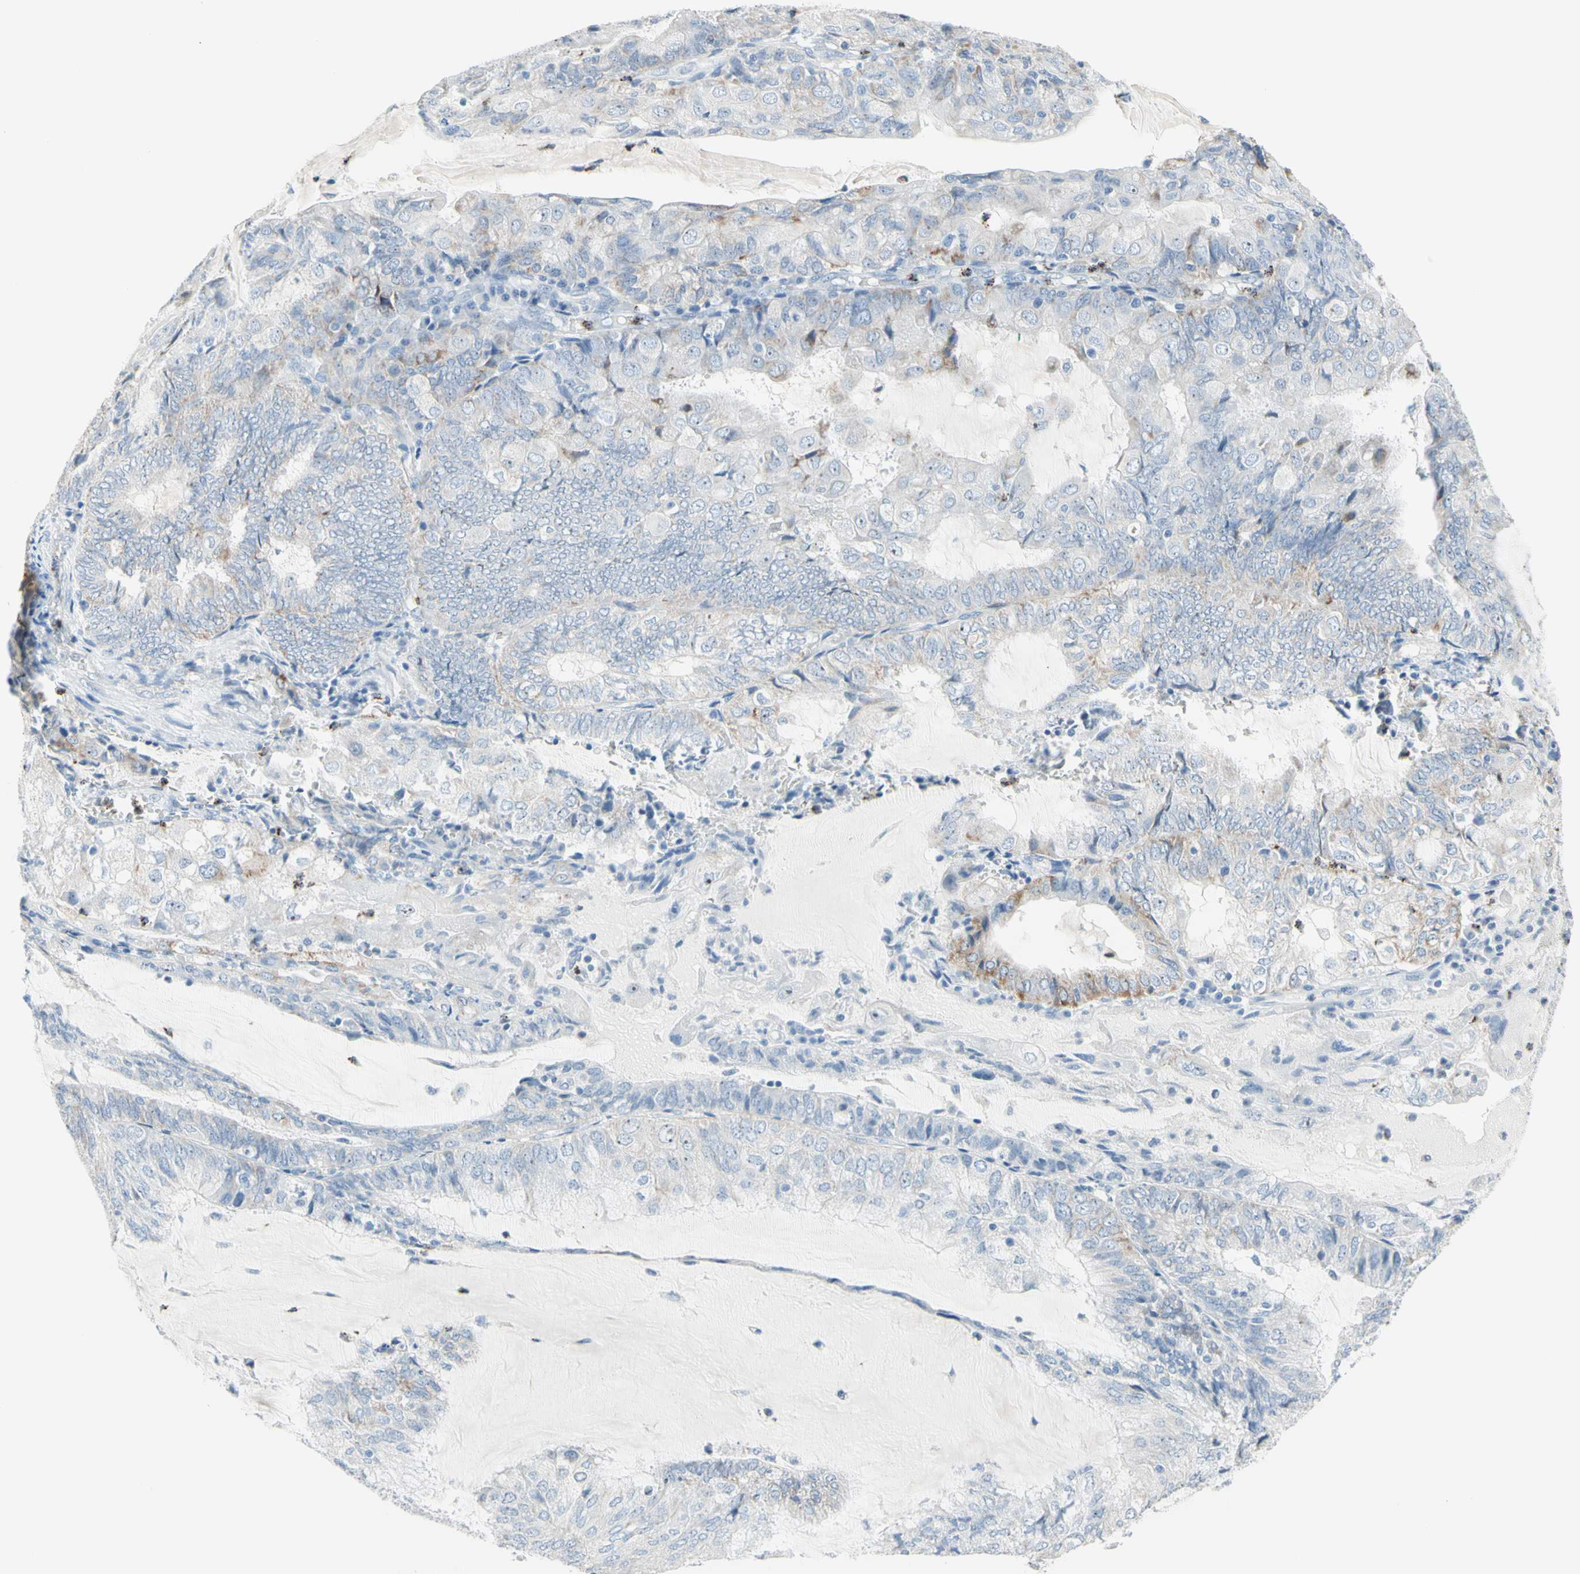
{"staining": {"intensity": "weak", "quantity": "<25%", "location": "cytoplasmic/membranous"}, "tissue": "endometrial cancer", "cell_type": "Tumor cells", "image_type": "cancer", "snomed": [{"axis": "morphology", "description": "Adenocarcinoma, NOS"}, {"axis": "topography", "description": "Endometrium"}], "caption": "IHC image of neoplastic tissue: human endometrial adenocarcinoma stained with DAB shows no significant protein expression in tumor cells.", "gene": "CYSLTR1", "patient": {"sex": "female", "age": 81}}